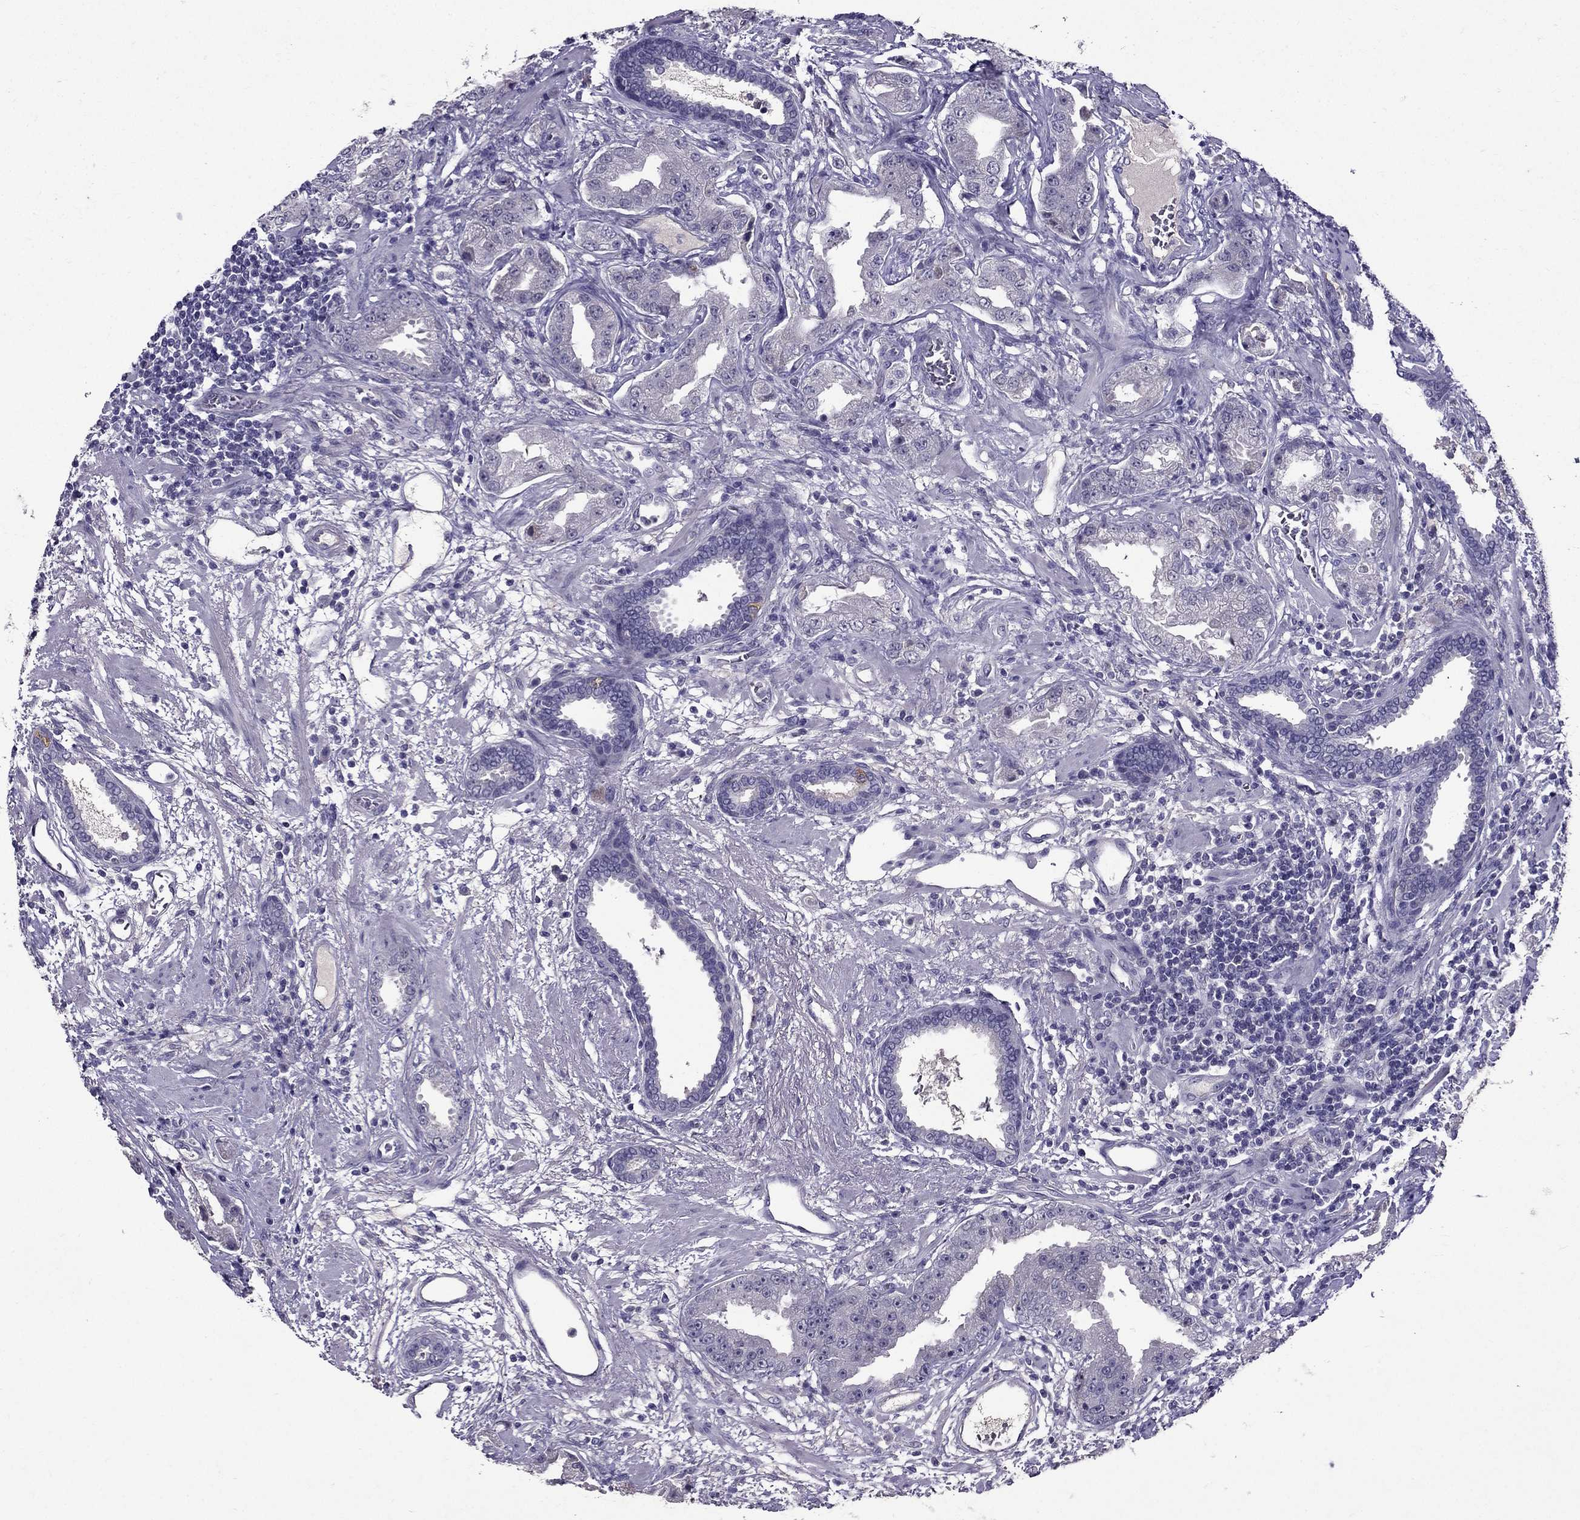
{"staining": {"intensity": "negative", "quantity": "none", "location": "none"}, "tissue": "prostate cancer", "cell_type": "Tumor cells", "image_type": "cancer", "snomed": [{"axis": "morphology", "description": "Adenocarcinoma, Low grade"}, {"axis": "topography", "description": "Prostate"}], "caption": "Prostate cancer (low-grade adenocarcinoma) stained for a protein using immunohistochemistry (IHC) displays no expression tumor cells.", "gene": "DUSP15", "patient": {"sex": "male", "age": 62}}